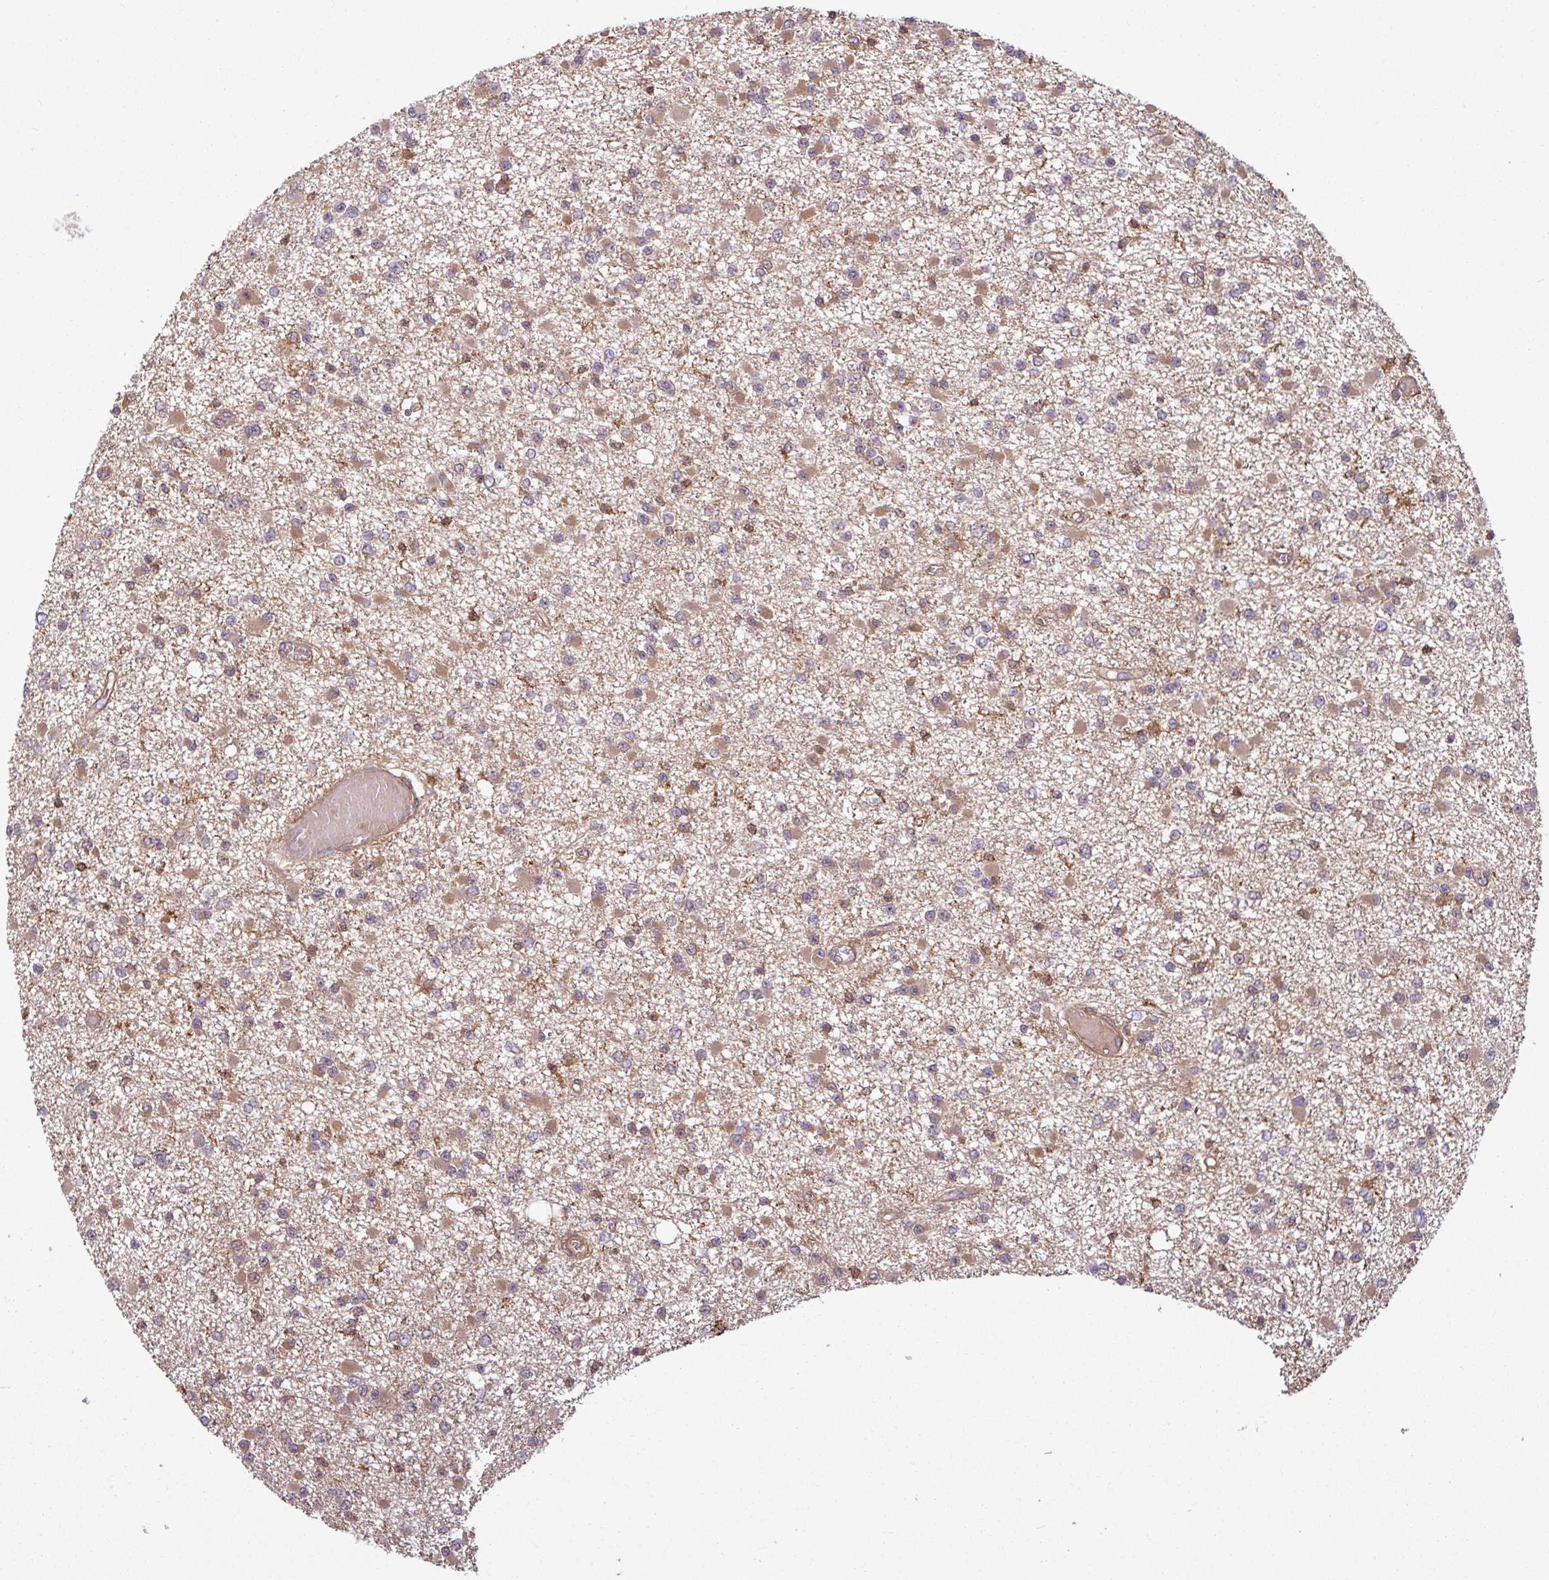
{"staining": {"intensity": "weak", "quantity": "25%-75%", "location": "cytoplasmic/membranous"}, "tissue": "glioma", "cell_type": "Tumor cells", "image_type": "cancer", "snomed": [{"axis": "morphology", "description": "Glioma, malignant, Low grade"}, {"axis": "topography", "description": "Brain"}], "caption": "Glioma stained with DAB (3,3'-diaminobenzidine) immunohistochemistry demonstrates low levels of weak cytoplasmic/membranous staining in approximately 25%-75% of tumor cells.", "gene": "SH3BGRL", "patient": {"sex": "female", "age": 22}}